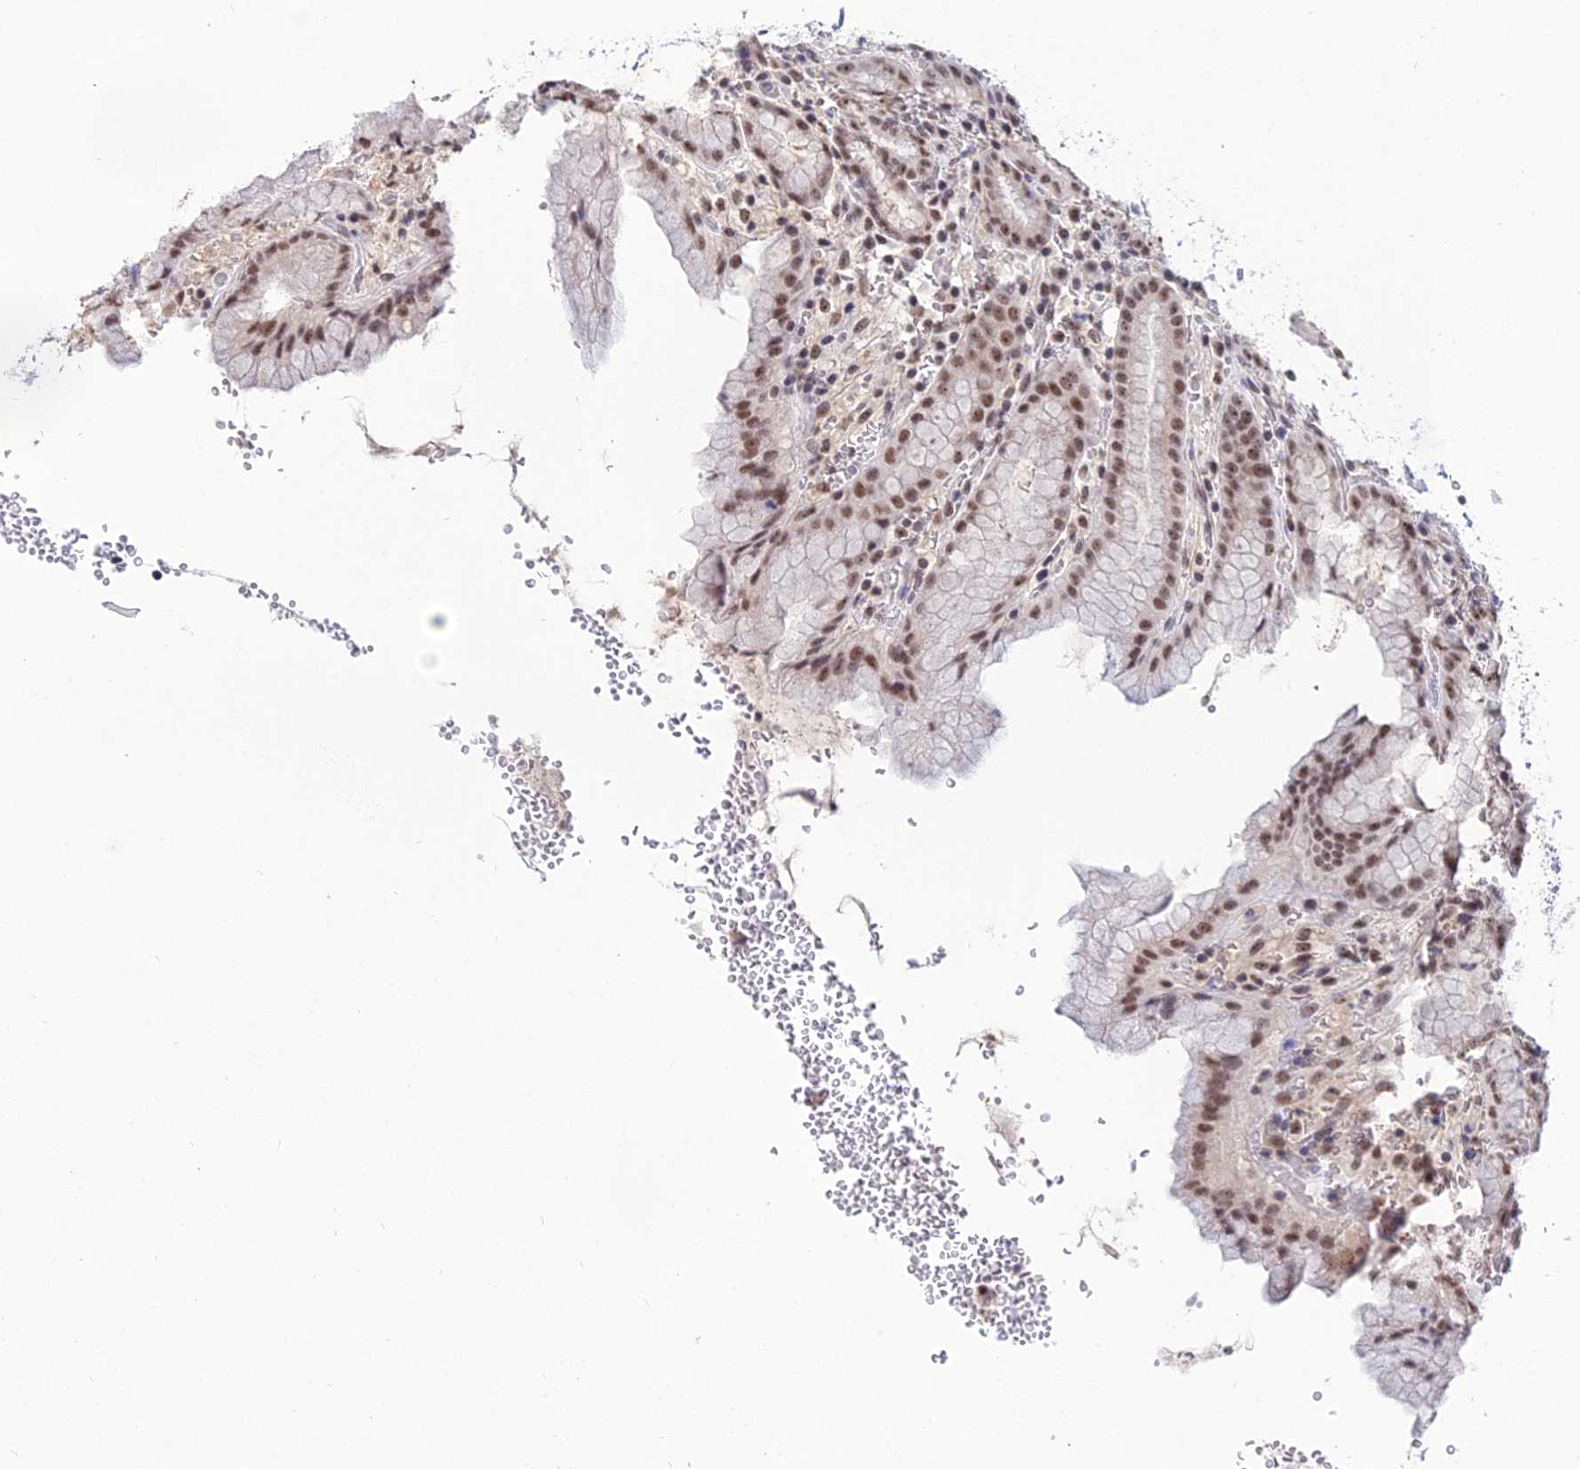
{"staining": {"intensity": "moderate", "quantity": ">75%", "location": "nuclear"}, "tissue": "stomach", "cell_type": "Glandular cells", "image_type": "normal", "snomed": [{"axis": "morphology", "description": "Normal tissue, NOS"}, {"axis": "topography", "description": "Stomach, upper"}], "caption": "DAB immunohistochemical staining of normal human stomach displays moderate nuclear protein positivity in approximately >75% of glandular cells. (Brightfield microscopy of DAB IHC at high magnification).", "gene": "EXOSC3", "patient": {"sex": "male", "age": 52}}